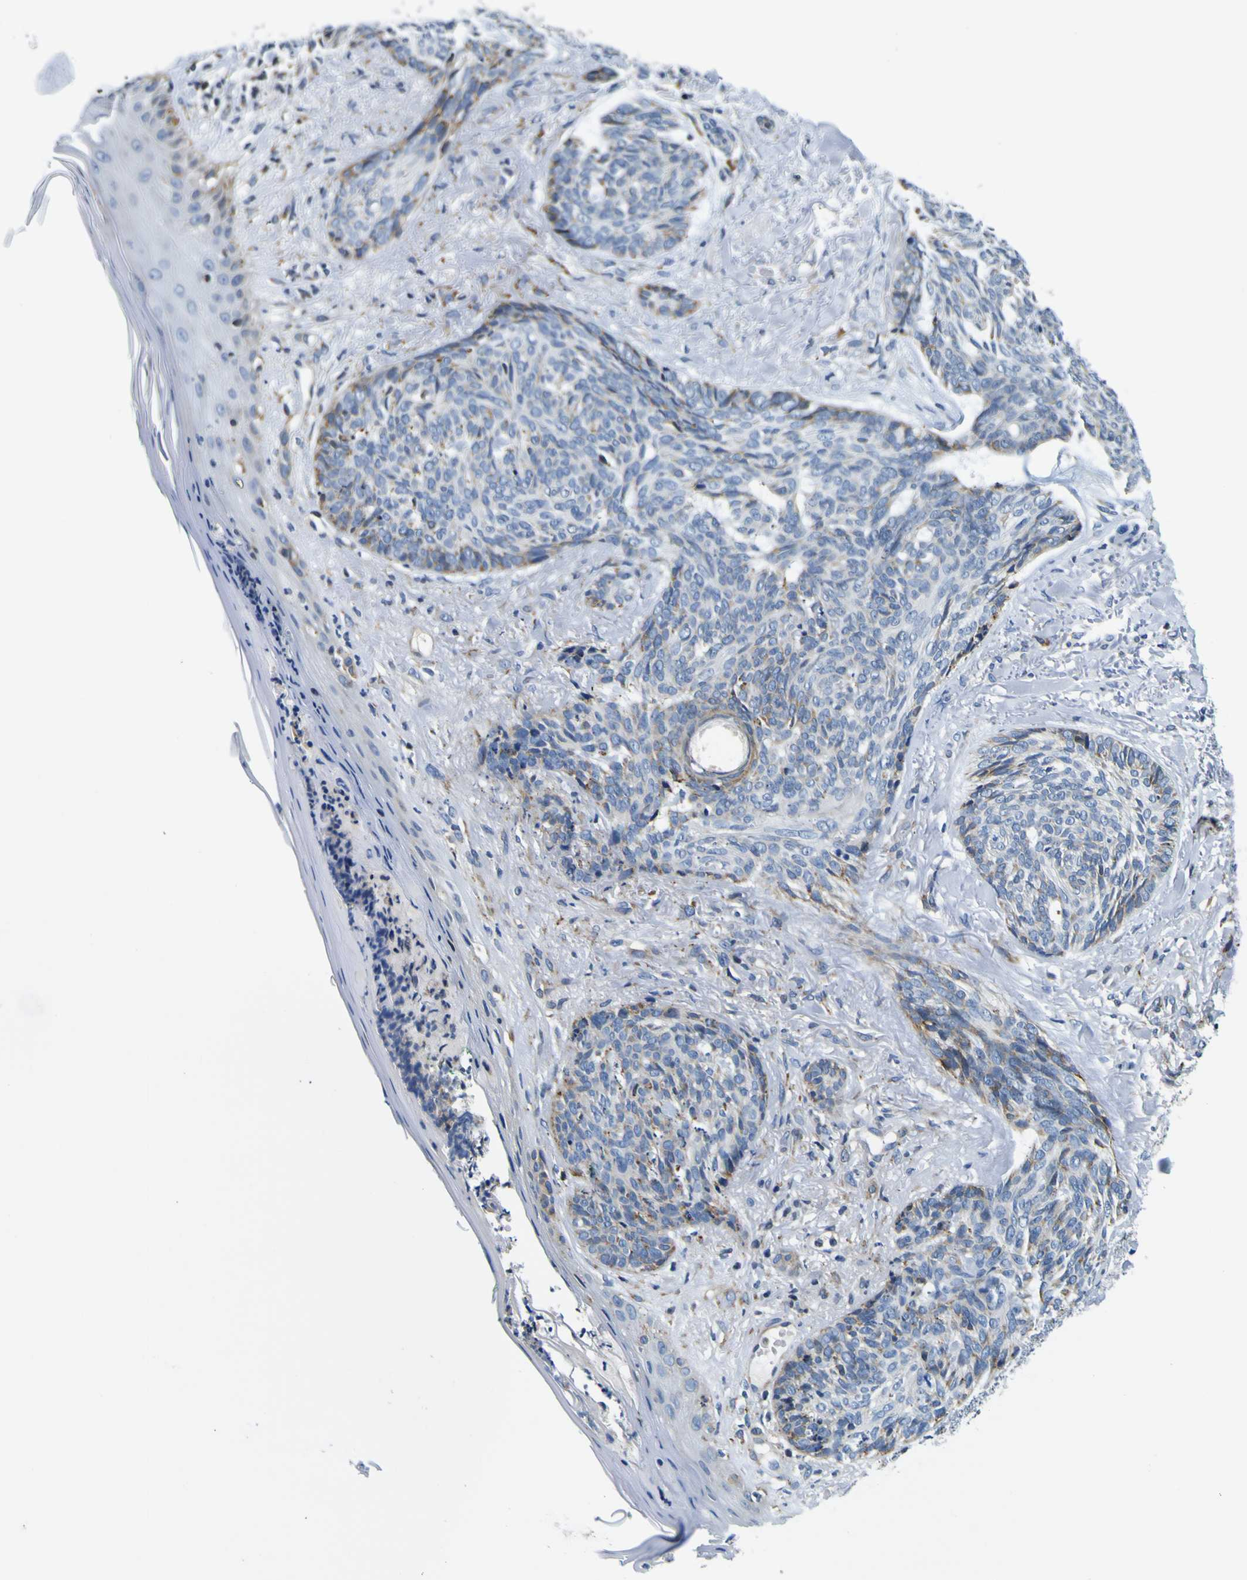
{"staining": {"intensity": "weak", "quantity": "<25%", "location": "cytoplasmic/membranous"}, "tissue": "skin cancer", "cell_type": "Tumor cells", "image_type": "cancer", "snomed": [{"axis": "morphology", "description": "Basal cell carcinoma"}, {"axis": "topography", "description": "Skin"}], "caption": "Tumor cells show no significant staining in skin cancer (basal cell carcinoma).", "gene": "NLRP3", "patient": {"sex": "male", "age": 43}}